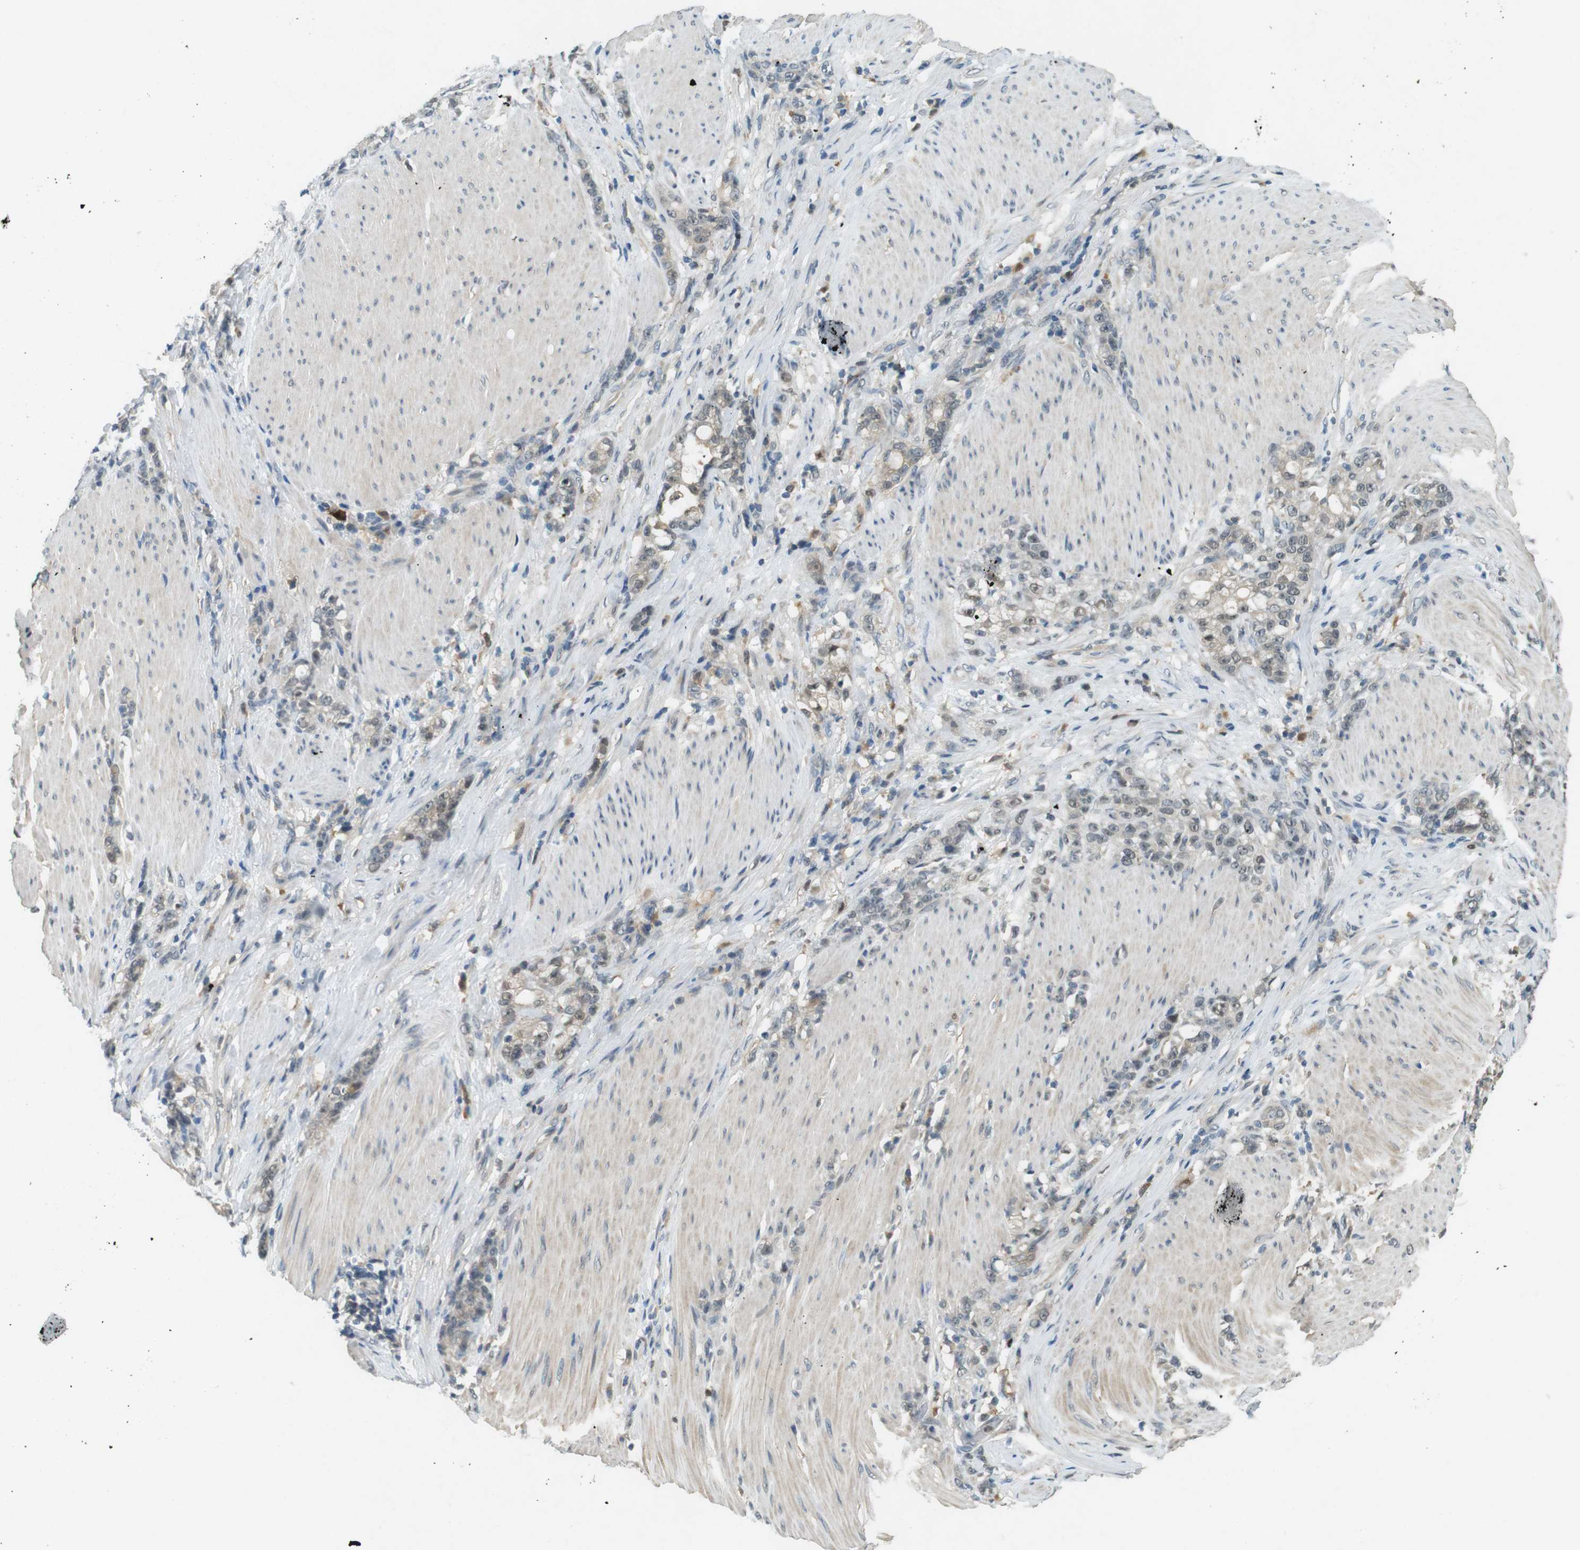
{"staining": {"intensity": "weak", "quantity": "25%-75%", "location": "nuclear"}, "tissue": "stomach cancer", "cell_type": "Tumor cells", "image_type": "cancer", "snomed": [{"axis": "morphology", "description": "Adenocarcinoma, NOS"}, {"axis": "topography", "description": "Stomach, lower"}], "caption": "Protein expression analysis of human adenocarcinoma (stomach) reveals weak nuclear positivity in approximately 25%-75% of tumor cells.", "gene": "CDK14", "patient": {"sex": "male", "age": 88}}